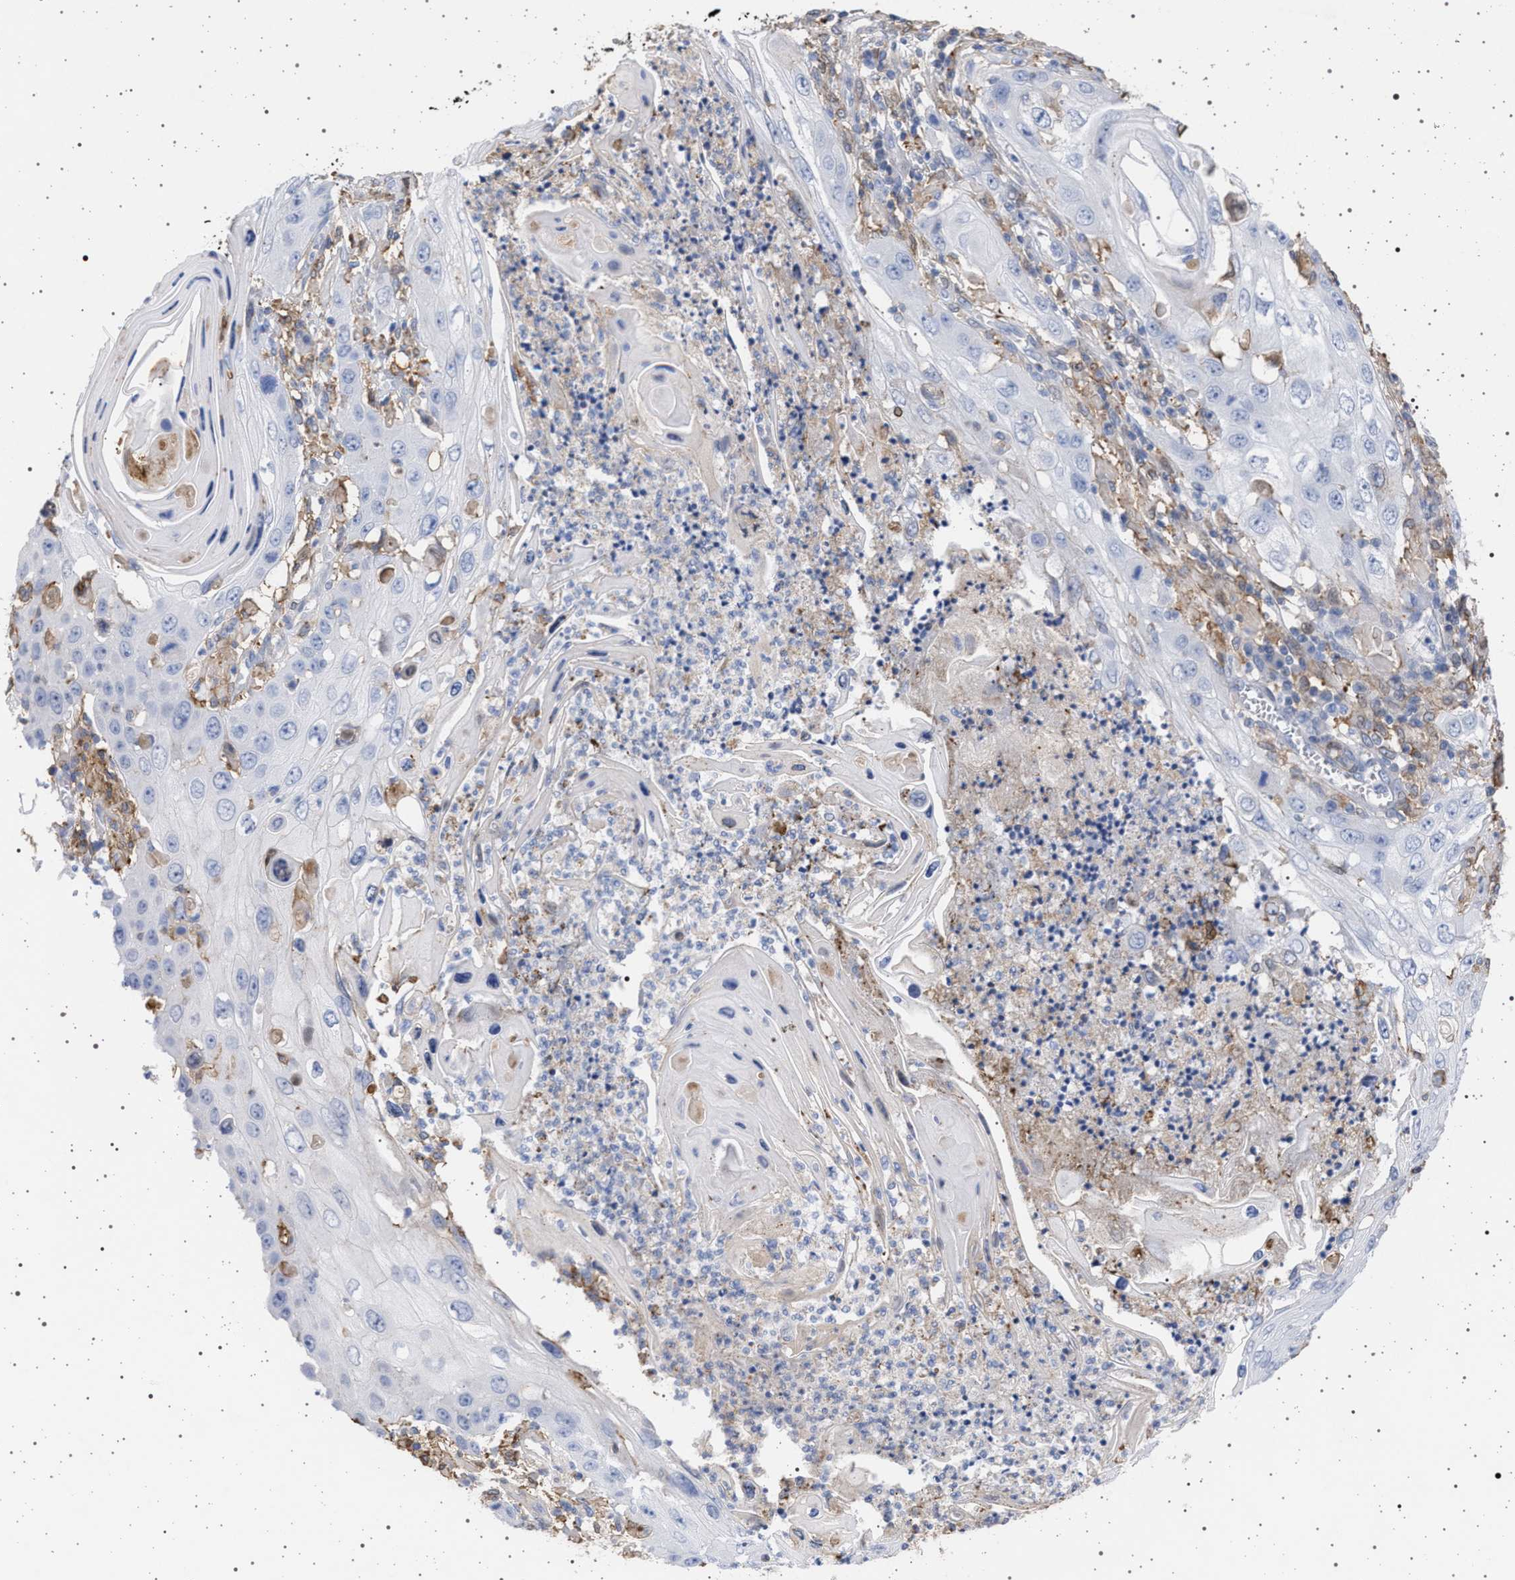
{"staining": {"intensity": "negative", "quantity": "none", "location": "none"}, "tissue": "skin cancer", "cell_type": "Tumor cells", "image_type": "cancer", "snomed": [{"axis": "morphology", "description": "Squamous cell carcinoma, NOS"}, {"axis": "topography", "description": "Skin"}], "caption": "Immunohistochemistry (IHC) photomicrograph of skin cancer (squamous cell carcinoma) stained for a protein (brown), which exhibits no expression in tumor cells.", "gene": "PLG", "patient": {"sex": "male", "age": 55}}